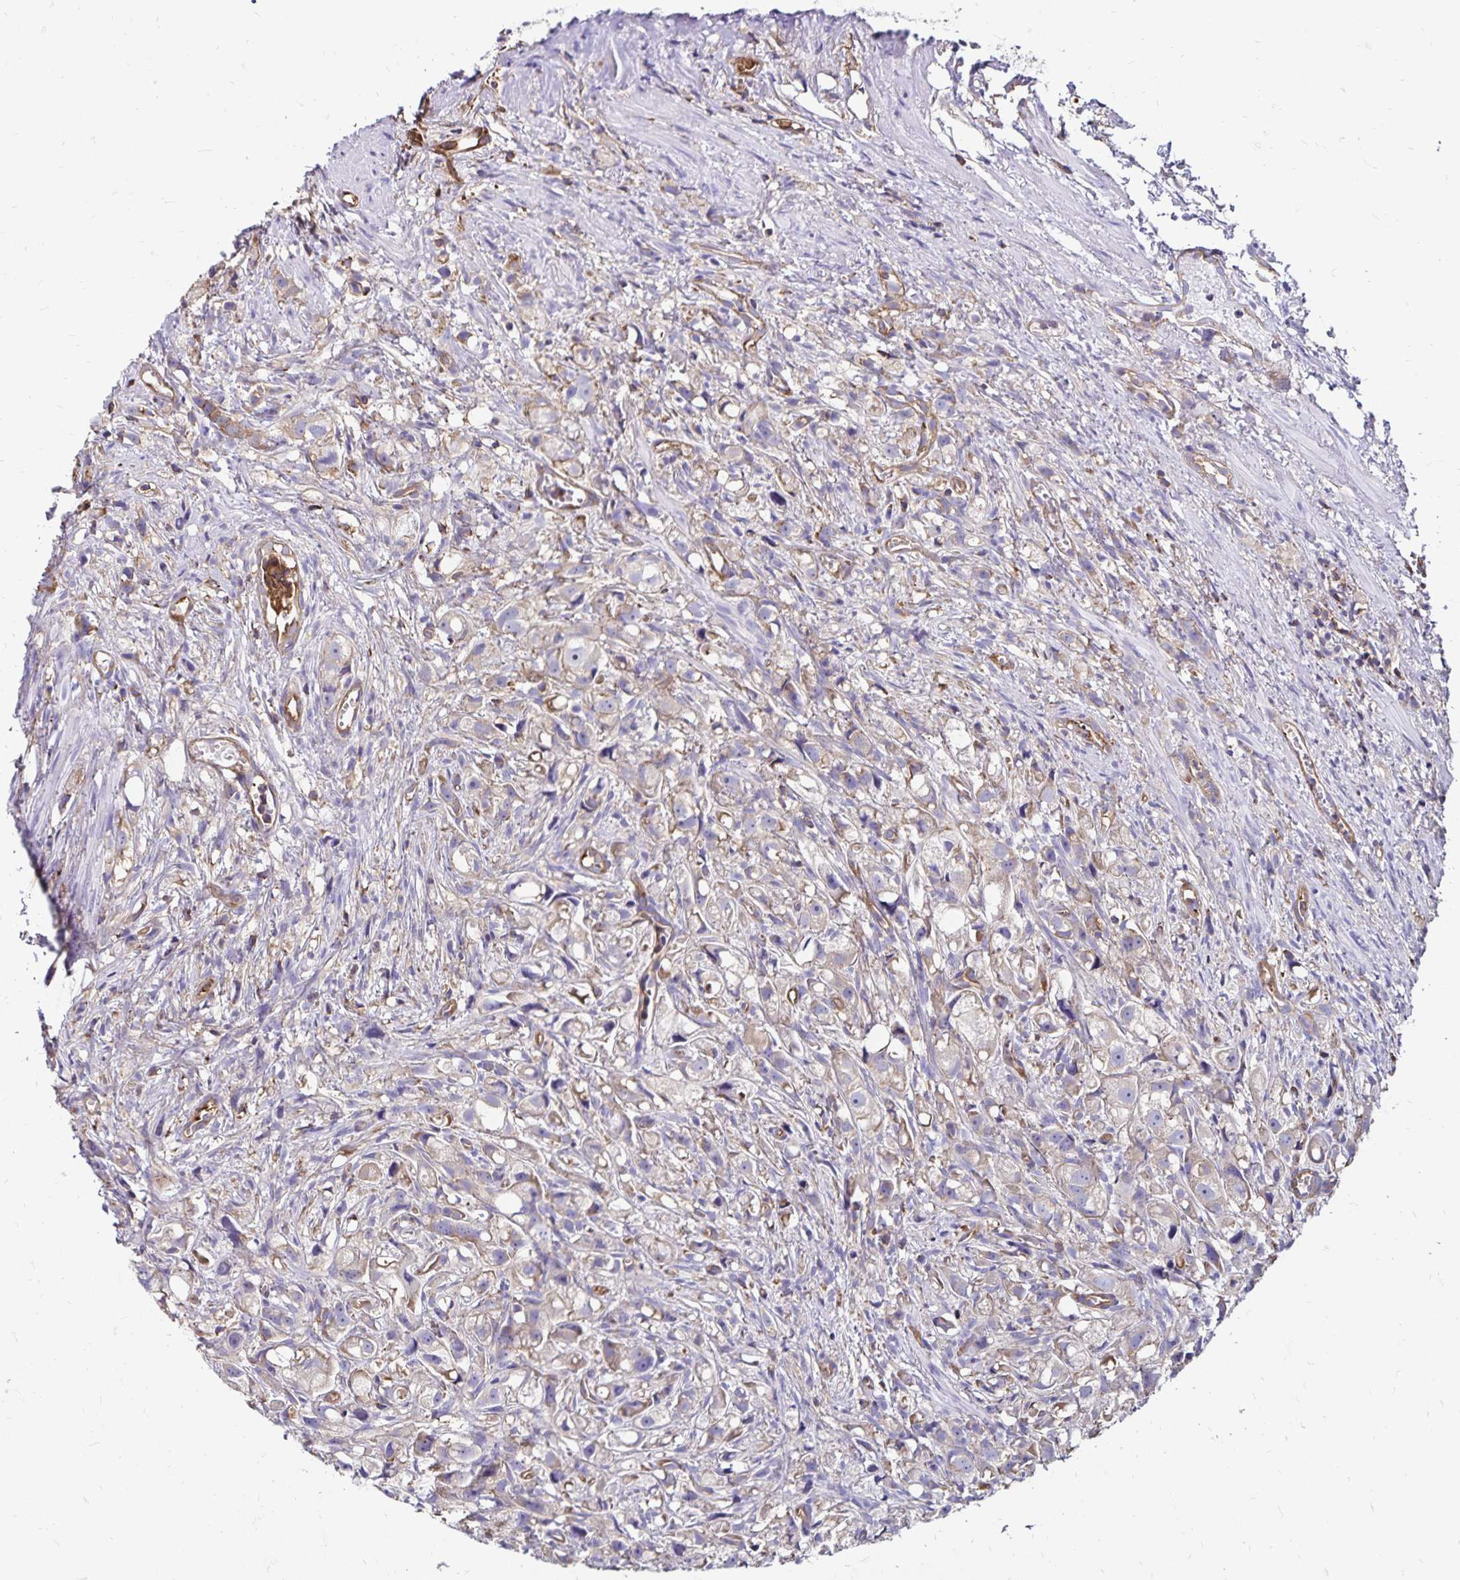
{"staining": {"intensity": "weak", "quantity": "25%-75%", "location": "cytoplasmic/membranous"}, "tissue": "prostate cancer", "cell_type": "Tumor cells", "image_type": "cancer", "snomed": [{"axis": "morphology", "description": "Adenocarcinoma, High grade"}, {"axis": "topography", "description": "Prostate"}], "caption": "High-power microscopy captured an immunohistochemistry micrograph of prostate cancer (high-grade adenocarcinoma), revealing weak cytoplasmic/membranous expression in approximately 25%-75% of tumor cells.", "gene": "RPRML", "patient": {"sex": "male", "age": 75}}